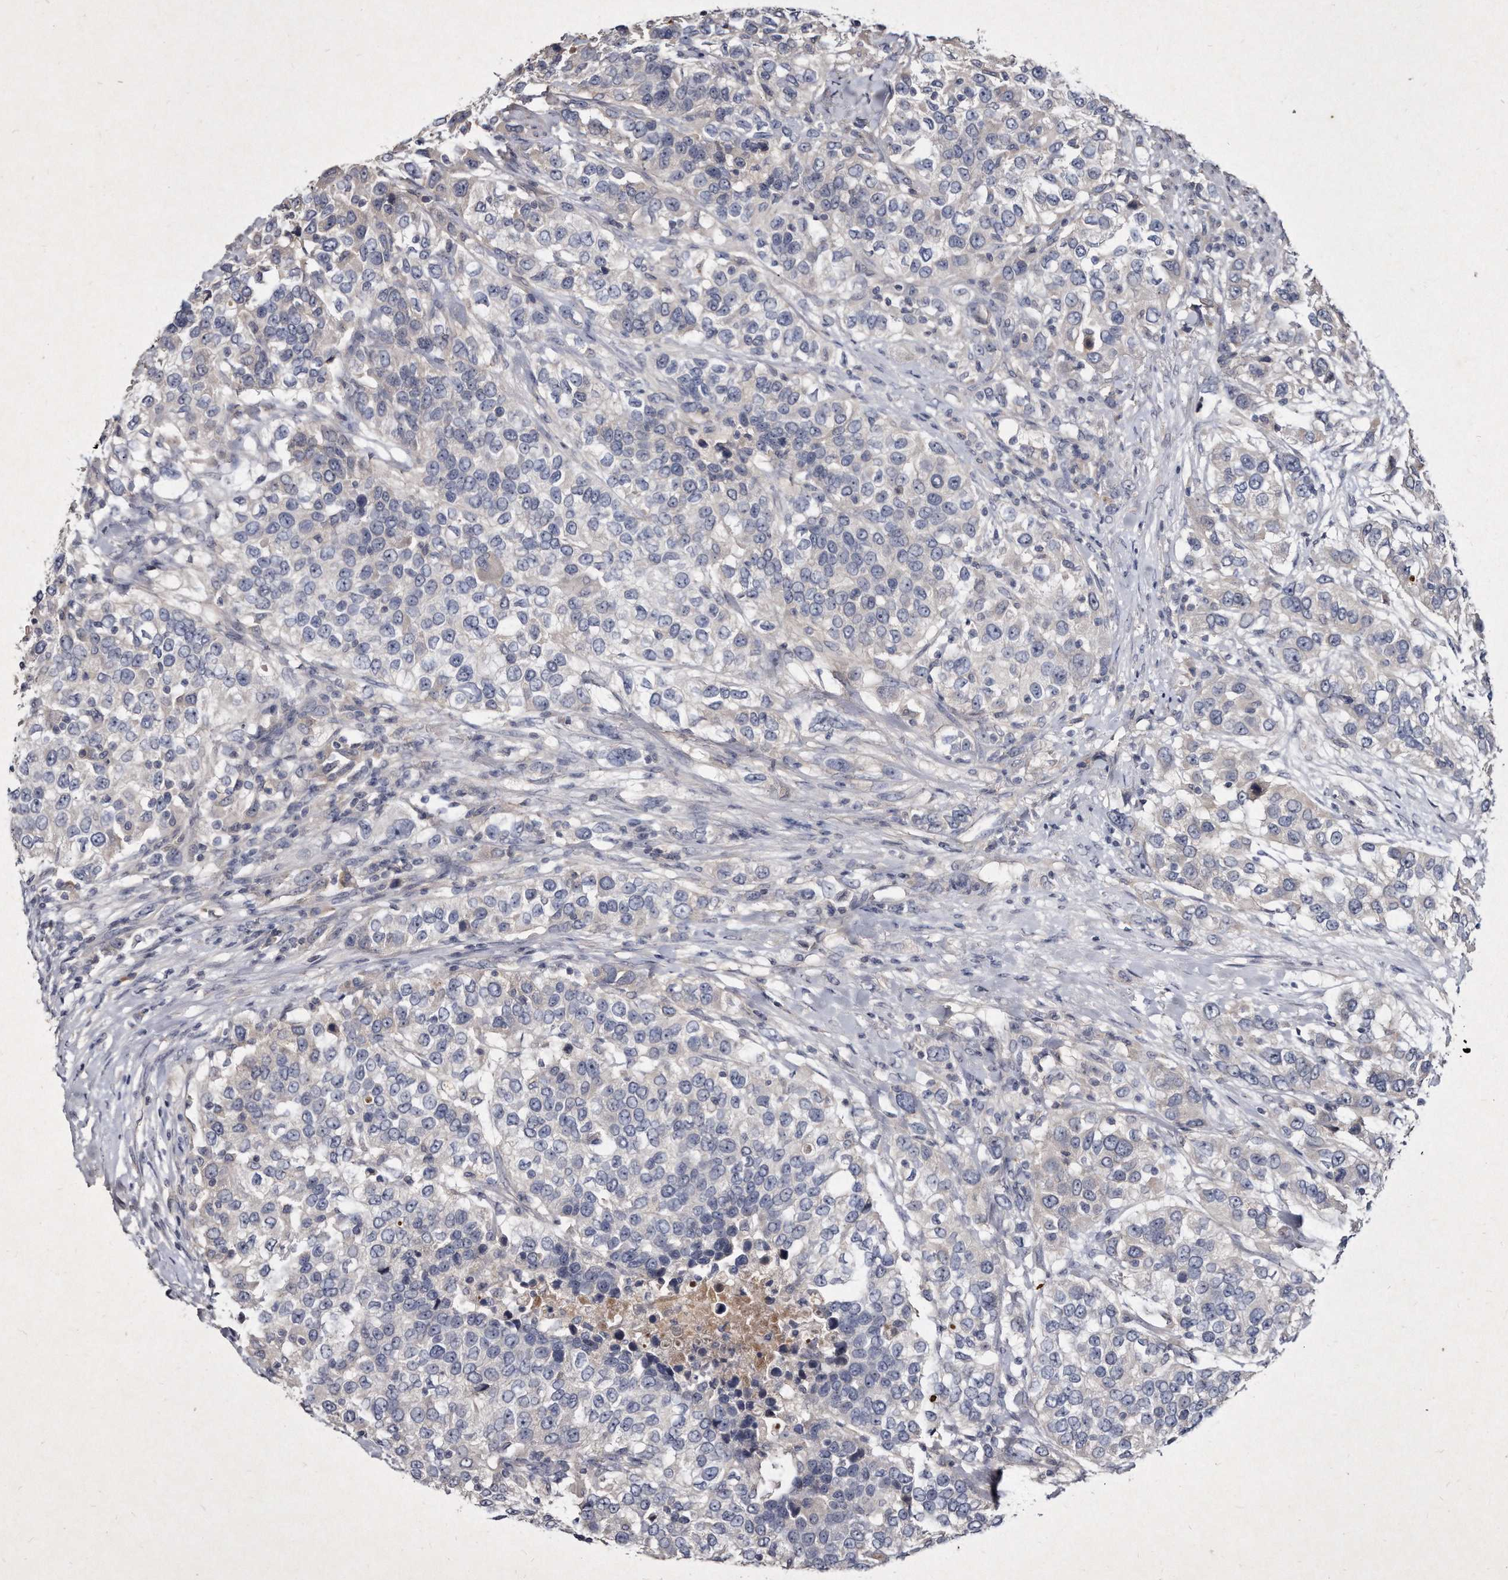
{"staining": {"intensity": "negative", "quantity": "none", "location": "none"}, "tissue": "urothelial cancer", "cell_type": "Tumor cells", "image_type": "cancer", "snomed": [{"axis": "morphology", "description": "Urothelial carcinoma, High grade"}, {"axis": "topography", "description": "Urinary bladder"}], "caption": "The histopathology image demonstrates no staining of tumor cells in high-grade urothelial carcinoma.", "gene": "KLHDC3", "patient": {"sex": "female", "age": 80}}